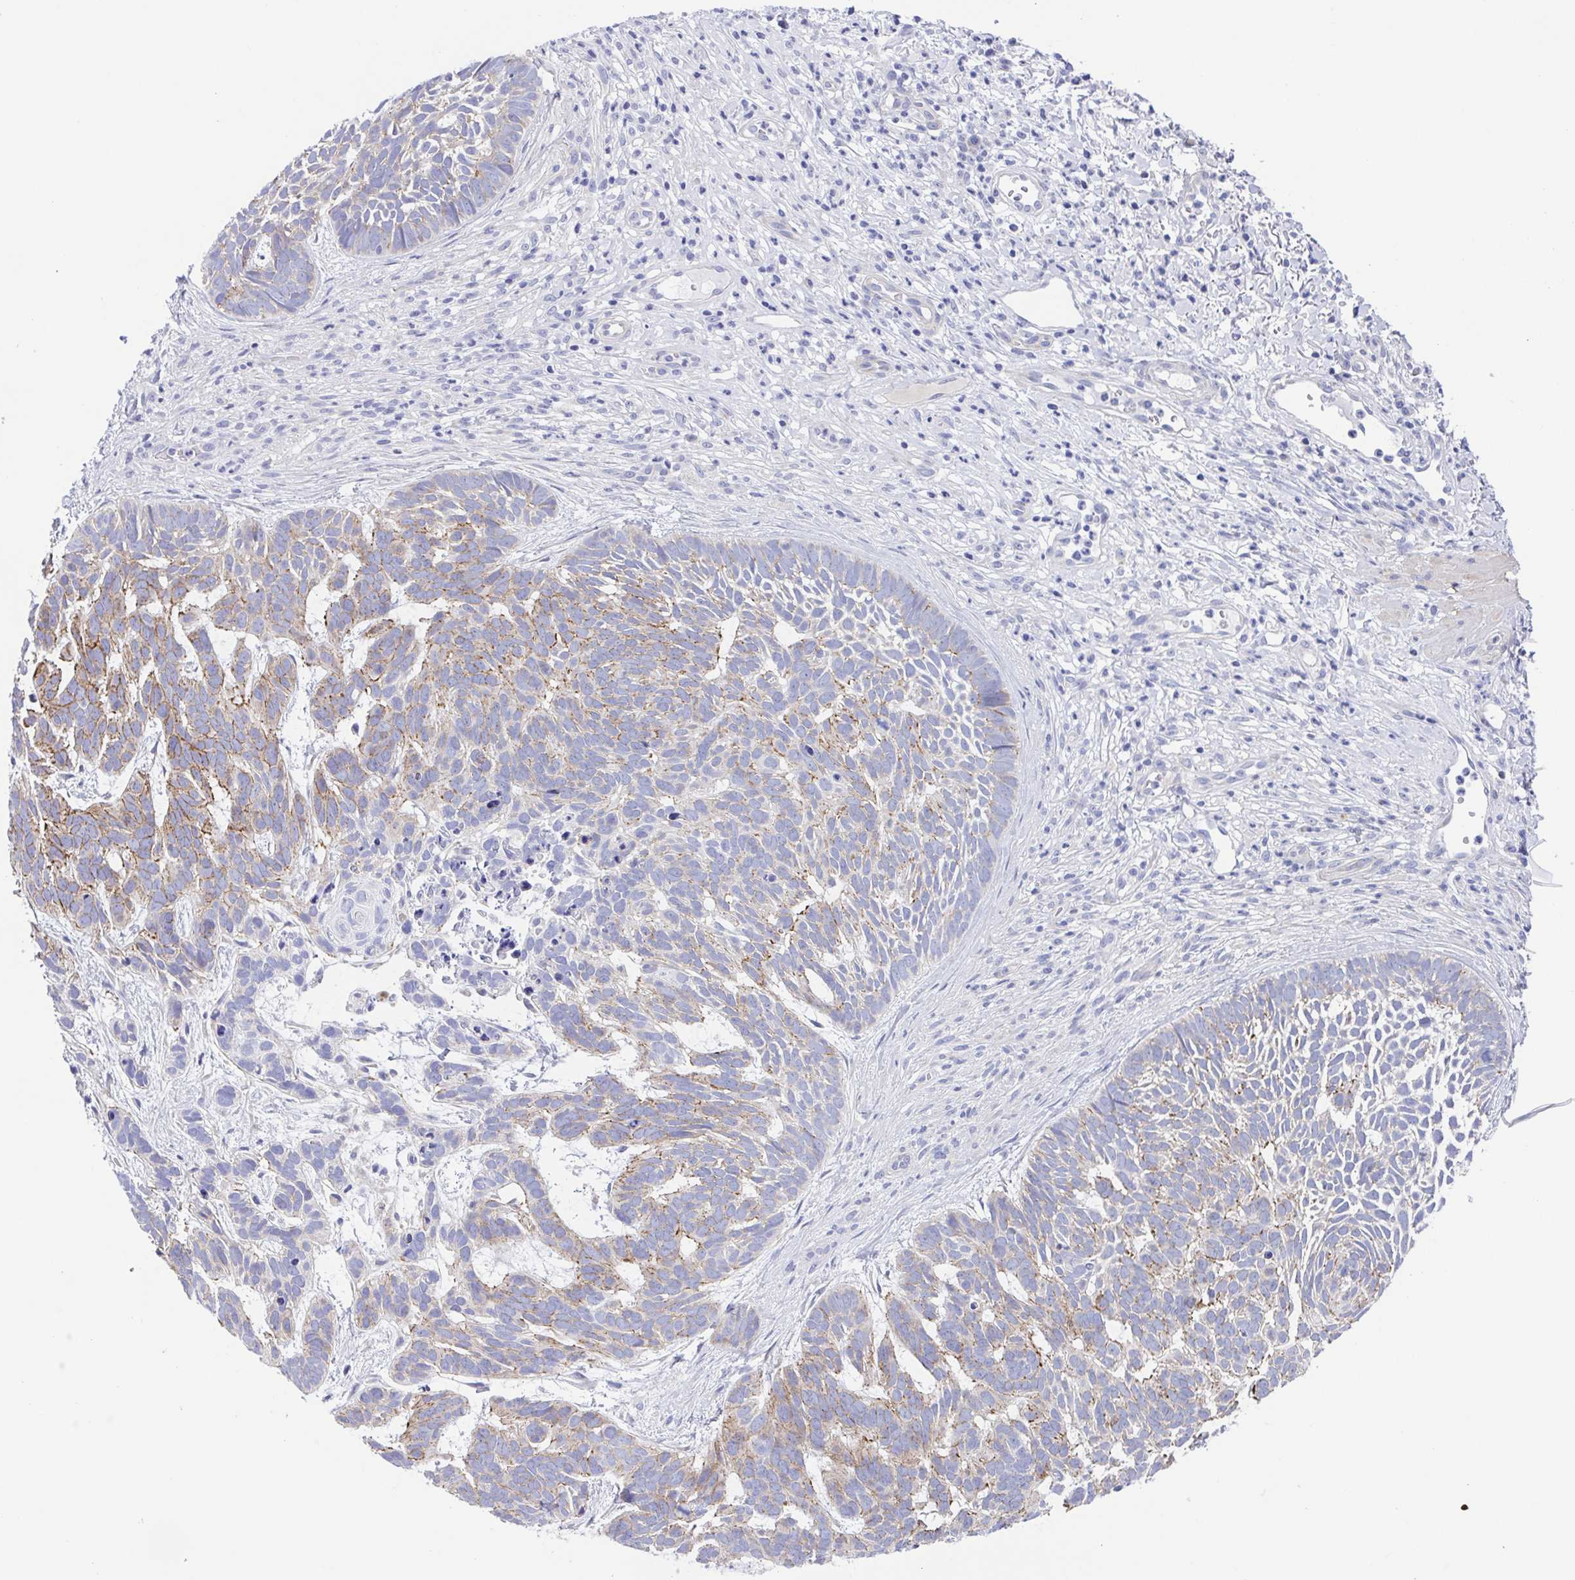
{"staining": {"intensity": "moderate", "quantity": "<25%", "location": "cytoplasmic/membranous"}, "tissue": "skin cancer", "cell_type": "Tumor cells", "image_type": "cancer", "snomed": [{"axis": "morphology", "description": "Basal cell carcinoma"}, {"axis": "topography", "description": "Skin"}], "caption": "High-power microscopy captured an IHC histopathology image of skin basal cell carcinoma, revealing moderate cytoplasmic/membranous positivity in about <25% of tumor cells.", "gene": "MUCL3", "patient": {"sex": "male", "age": 78}}